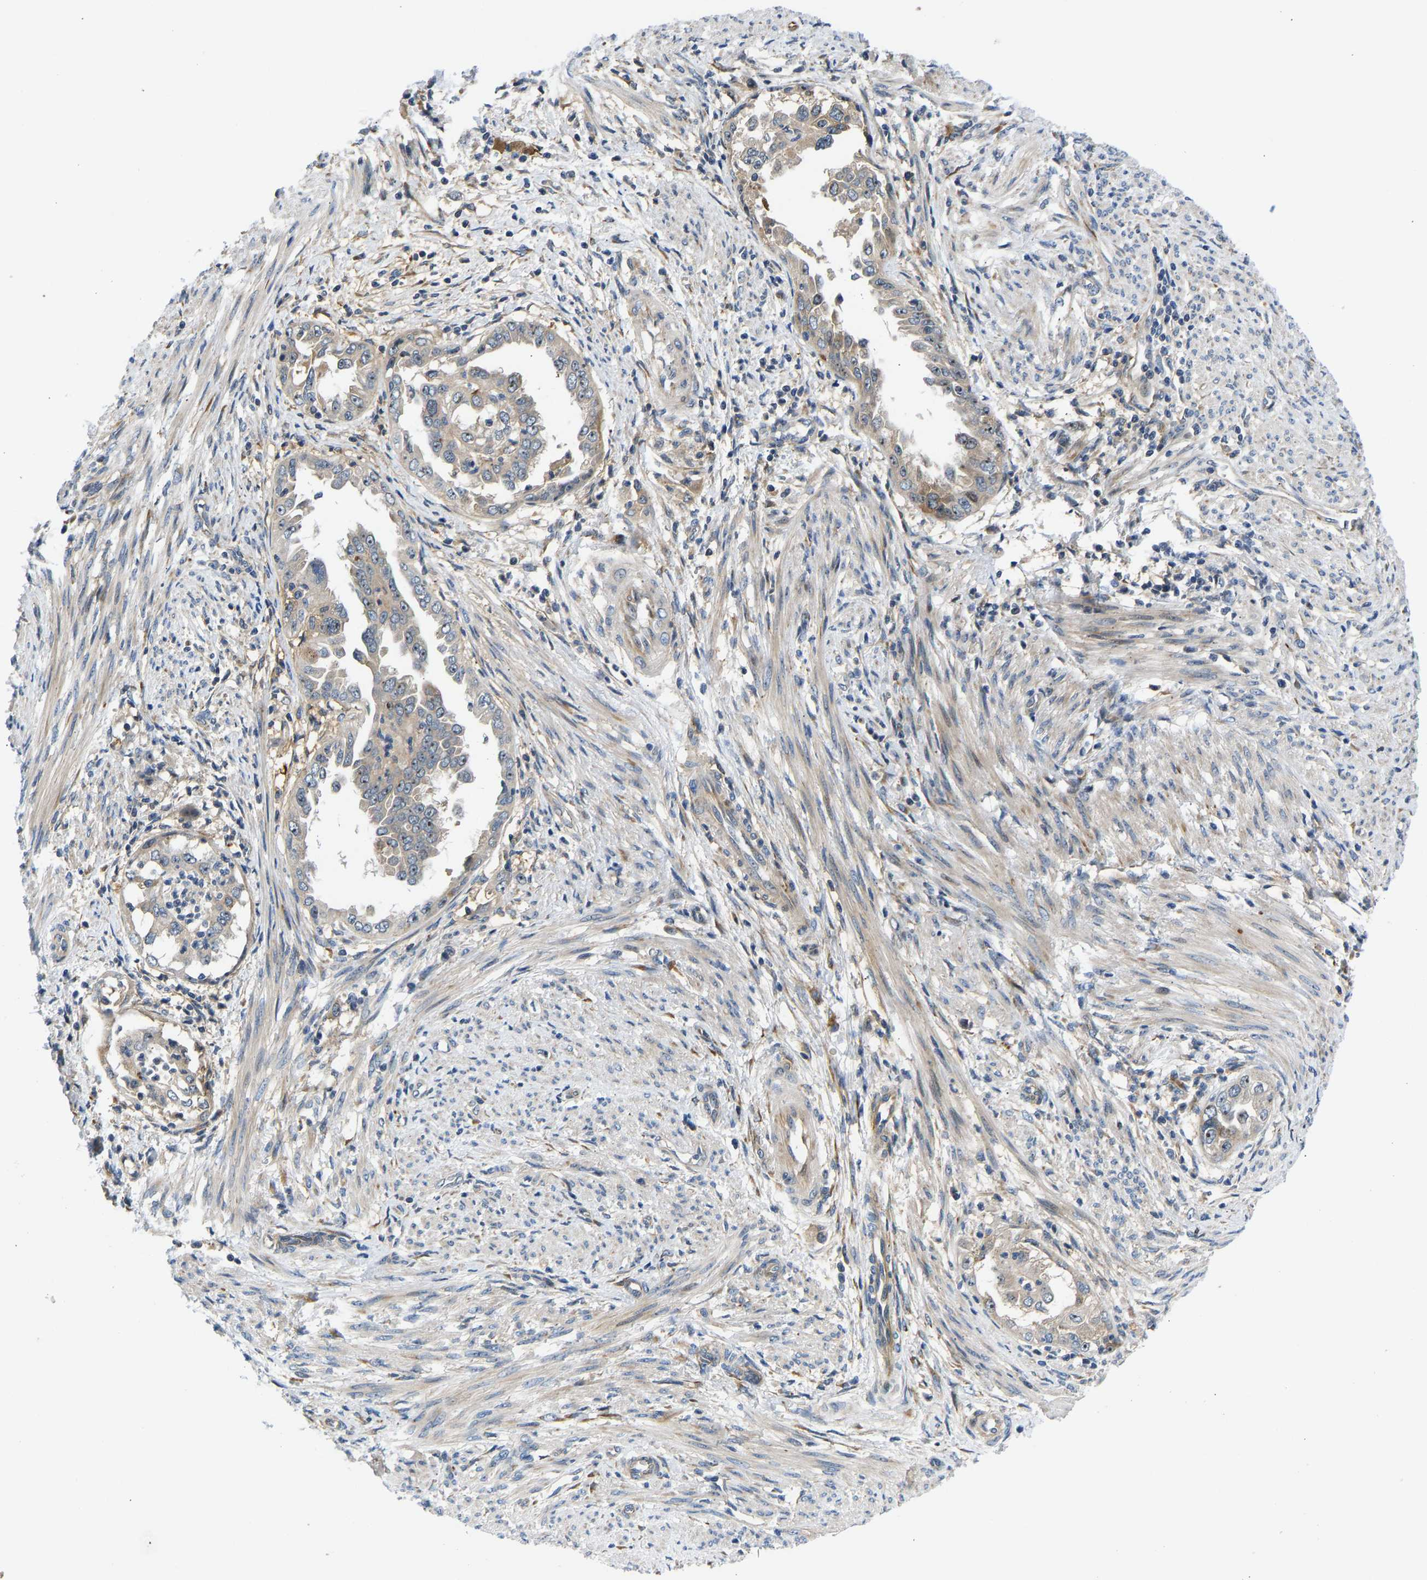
{"staining": {"intensity": "weak", "quantity": "<25%", "location": "cytoplasmic/membranous,nuclear"}, "tissue": "endometrial cancer", "cell_type": "Tumor cells", "image_type": "cancer", "snomed": [{"axis": "morphology", "description": "Adenocarcinoma, NOS"}, {"axis": "topography", "description": "Endometrium"}], "caption": "A high-resolution histopathology image shows immunohistochemistry (IHC) staining of endometrial cancer (adenocarcinoma), which demonstrates no significant staining in tumor cells.", "gene": "RESF1", "patient": {"sex": "female", "age": 85}}